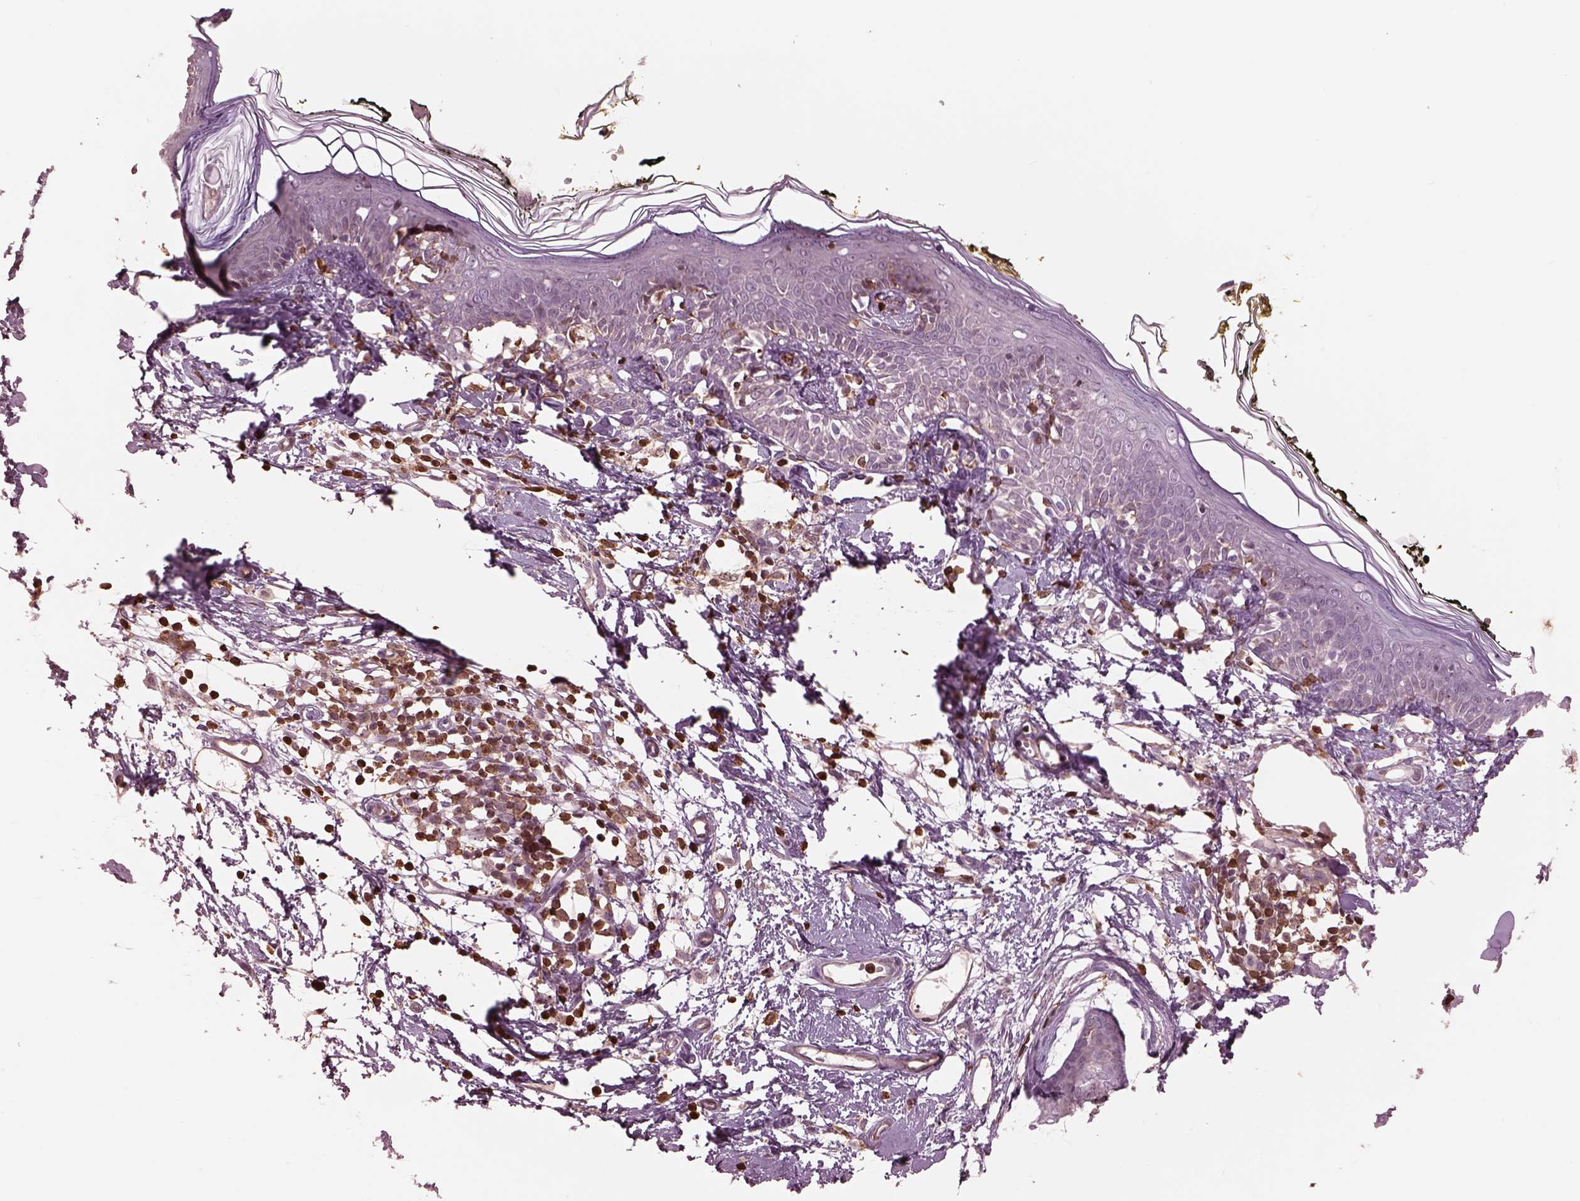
{"staining": {"intensity": "negative", "quantity": "none", "location": "none"}, "tissue": "skin", "cell_type": "Fibroblasts", "image_type": "normal", "snomed": [{"axis": "morphology", "description": "Normal tissue, NOS"}, {"axis": "topography", "description": "Skin"}], "caption": "The immunohistochemistry image has no significant staining in fibroblasts of skin.", "gene": "IL31RA", "patient": {"sex": "male", "age": 76}}